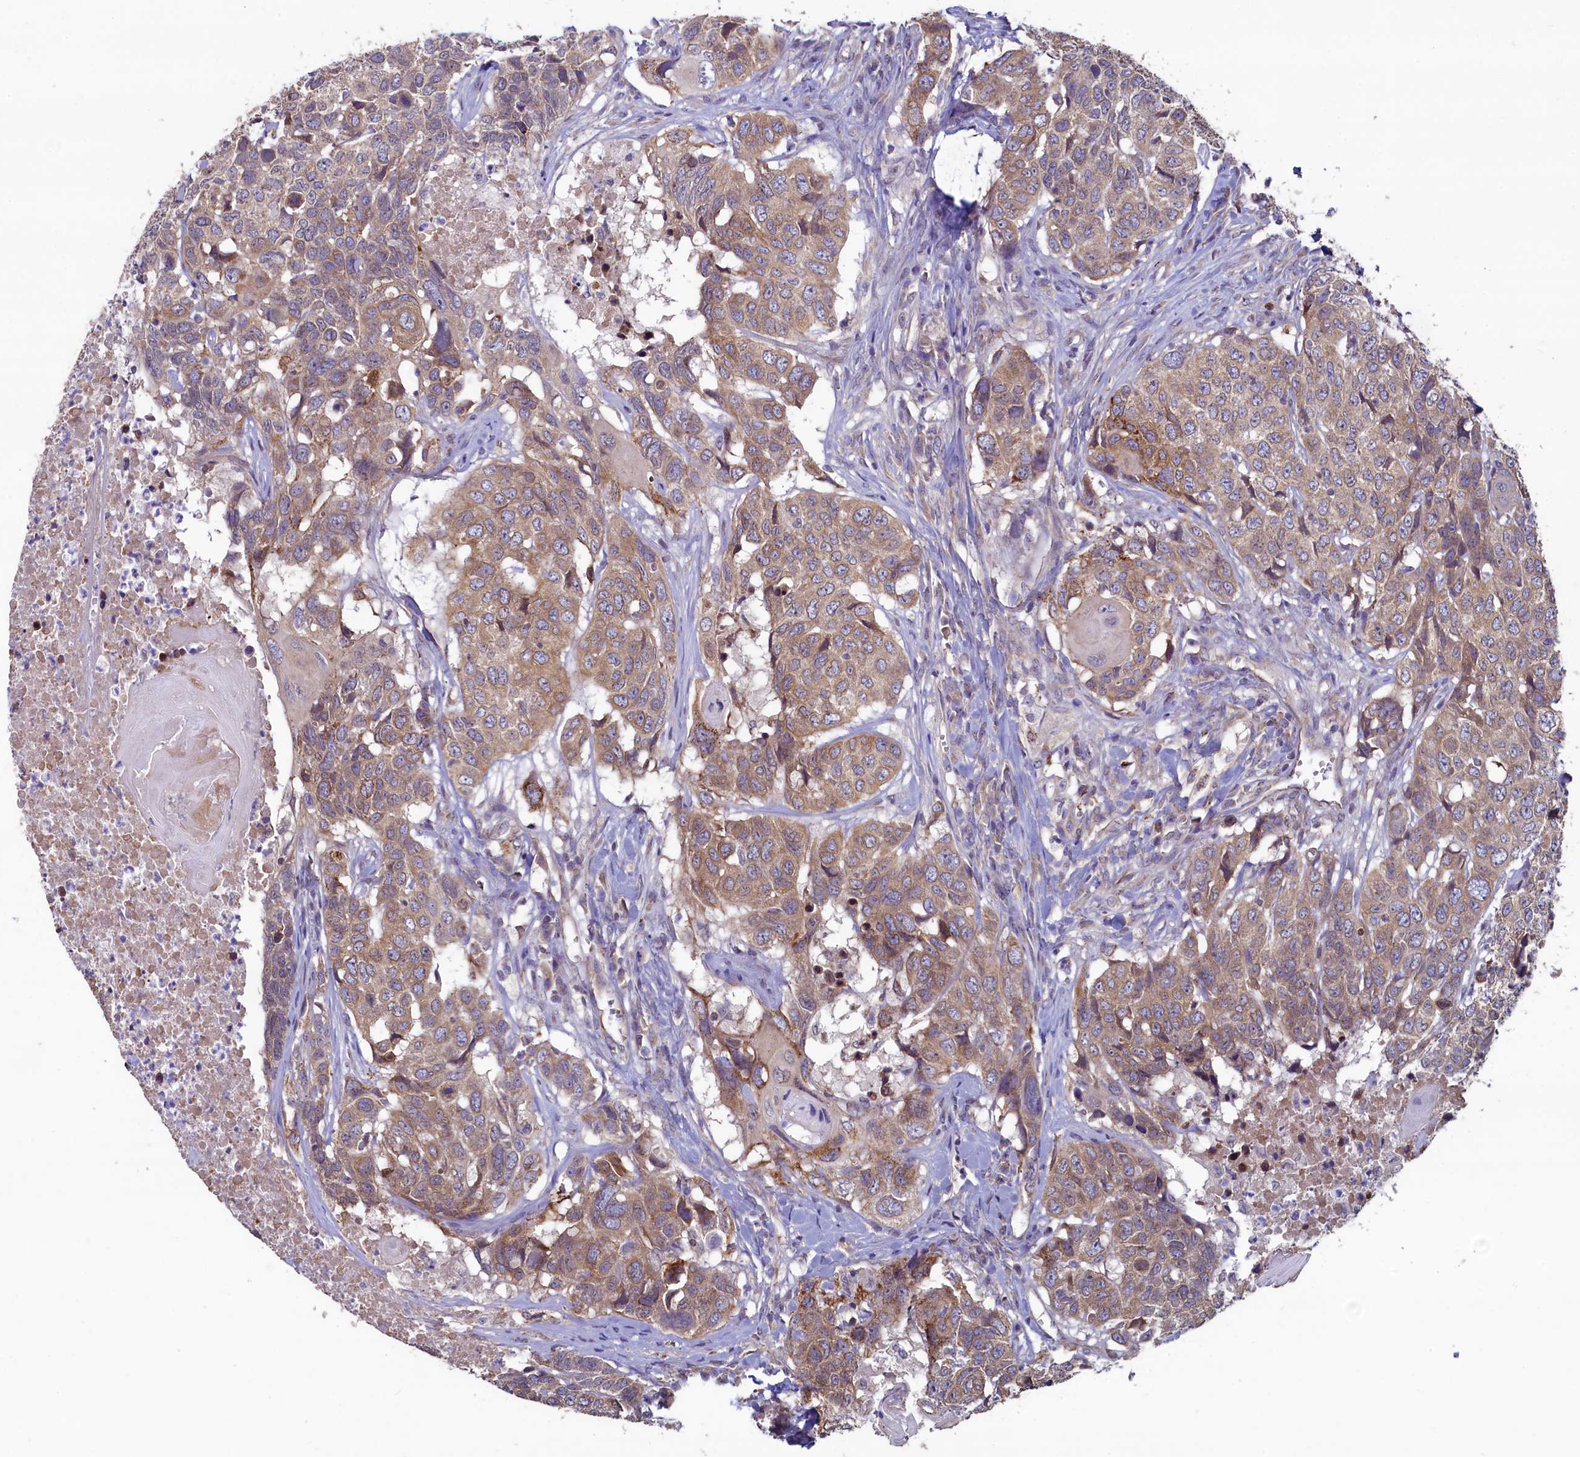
{"staining": {"intensity": "moderate", "quantity": "25%-75%", "location": "cytoplasmic/membranous"}, "tissue": "head and neck cancer", "cell_type": "Tumor cells", "image_type": "cancer", "snomed": [{"axis": "morphology", "description": "Squamous cell carcinoma, NOS"}, {"axis": "topography", "description": "Head-Neck"}], "caption": "Human head and neck cancer (squamous cell carcinoma) stained with a protein marker shows moderate staining in tumor cells.", "gene": "SPATA2L", "patient": {"sex": "male", "age": 66}}